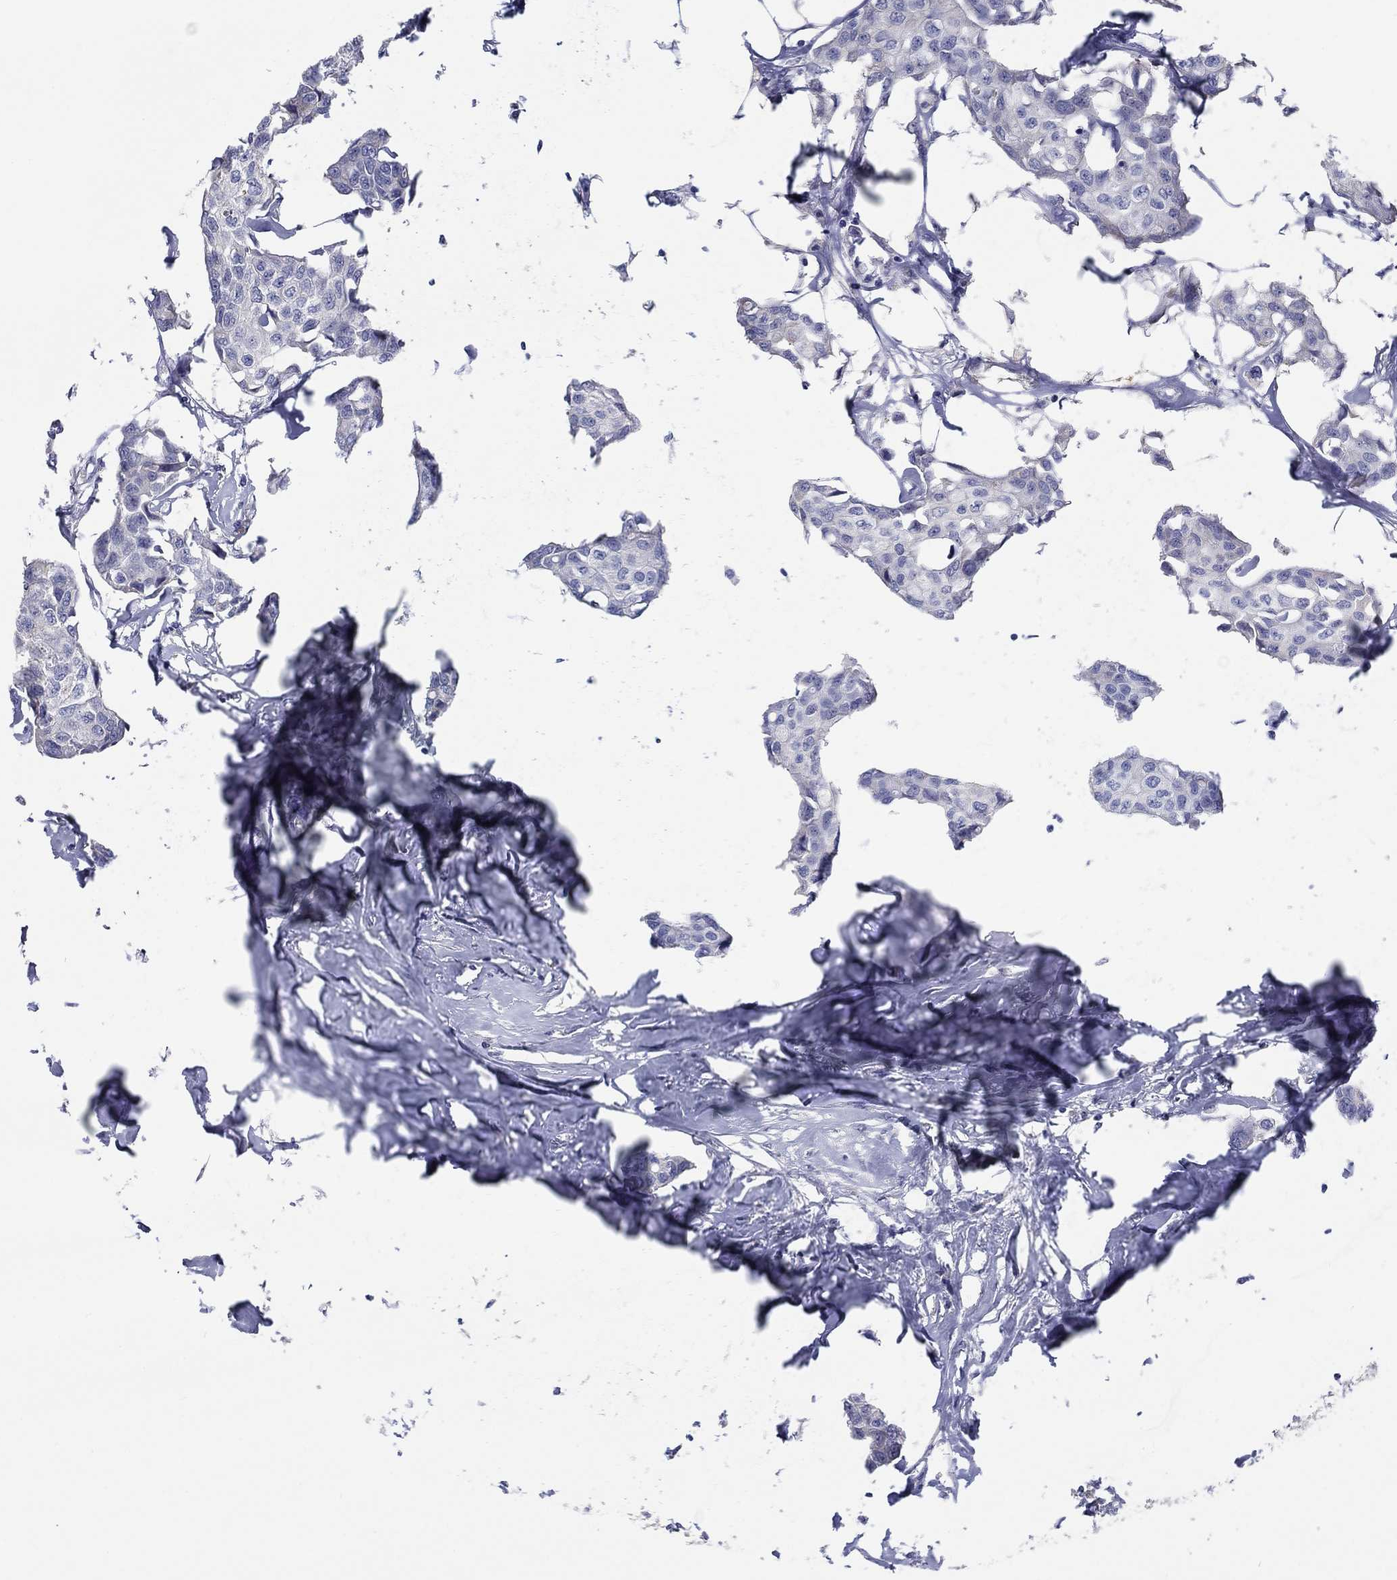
{"staining": {"intensity": "negative", "quantity": "none", "location": "none"}, "tissue": "breast cancer", "cell_type": "Tumor cells", "image_type": "cancer", "snomed": [{"axis": "morphology", "description": "Duct carcinoma"}, {"axis": "topography", "description": "Breast"}], "caption": "Image shows no significant protein staining in tumor cells of invasive ductal carcinoma (breast).", "gene": "LRRC4C", "patient": {"sex": "female", "age": 80}}